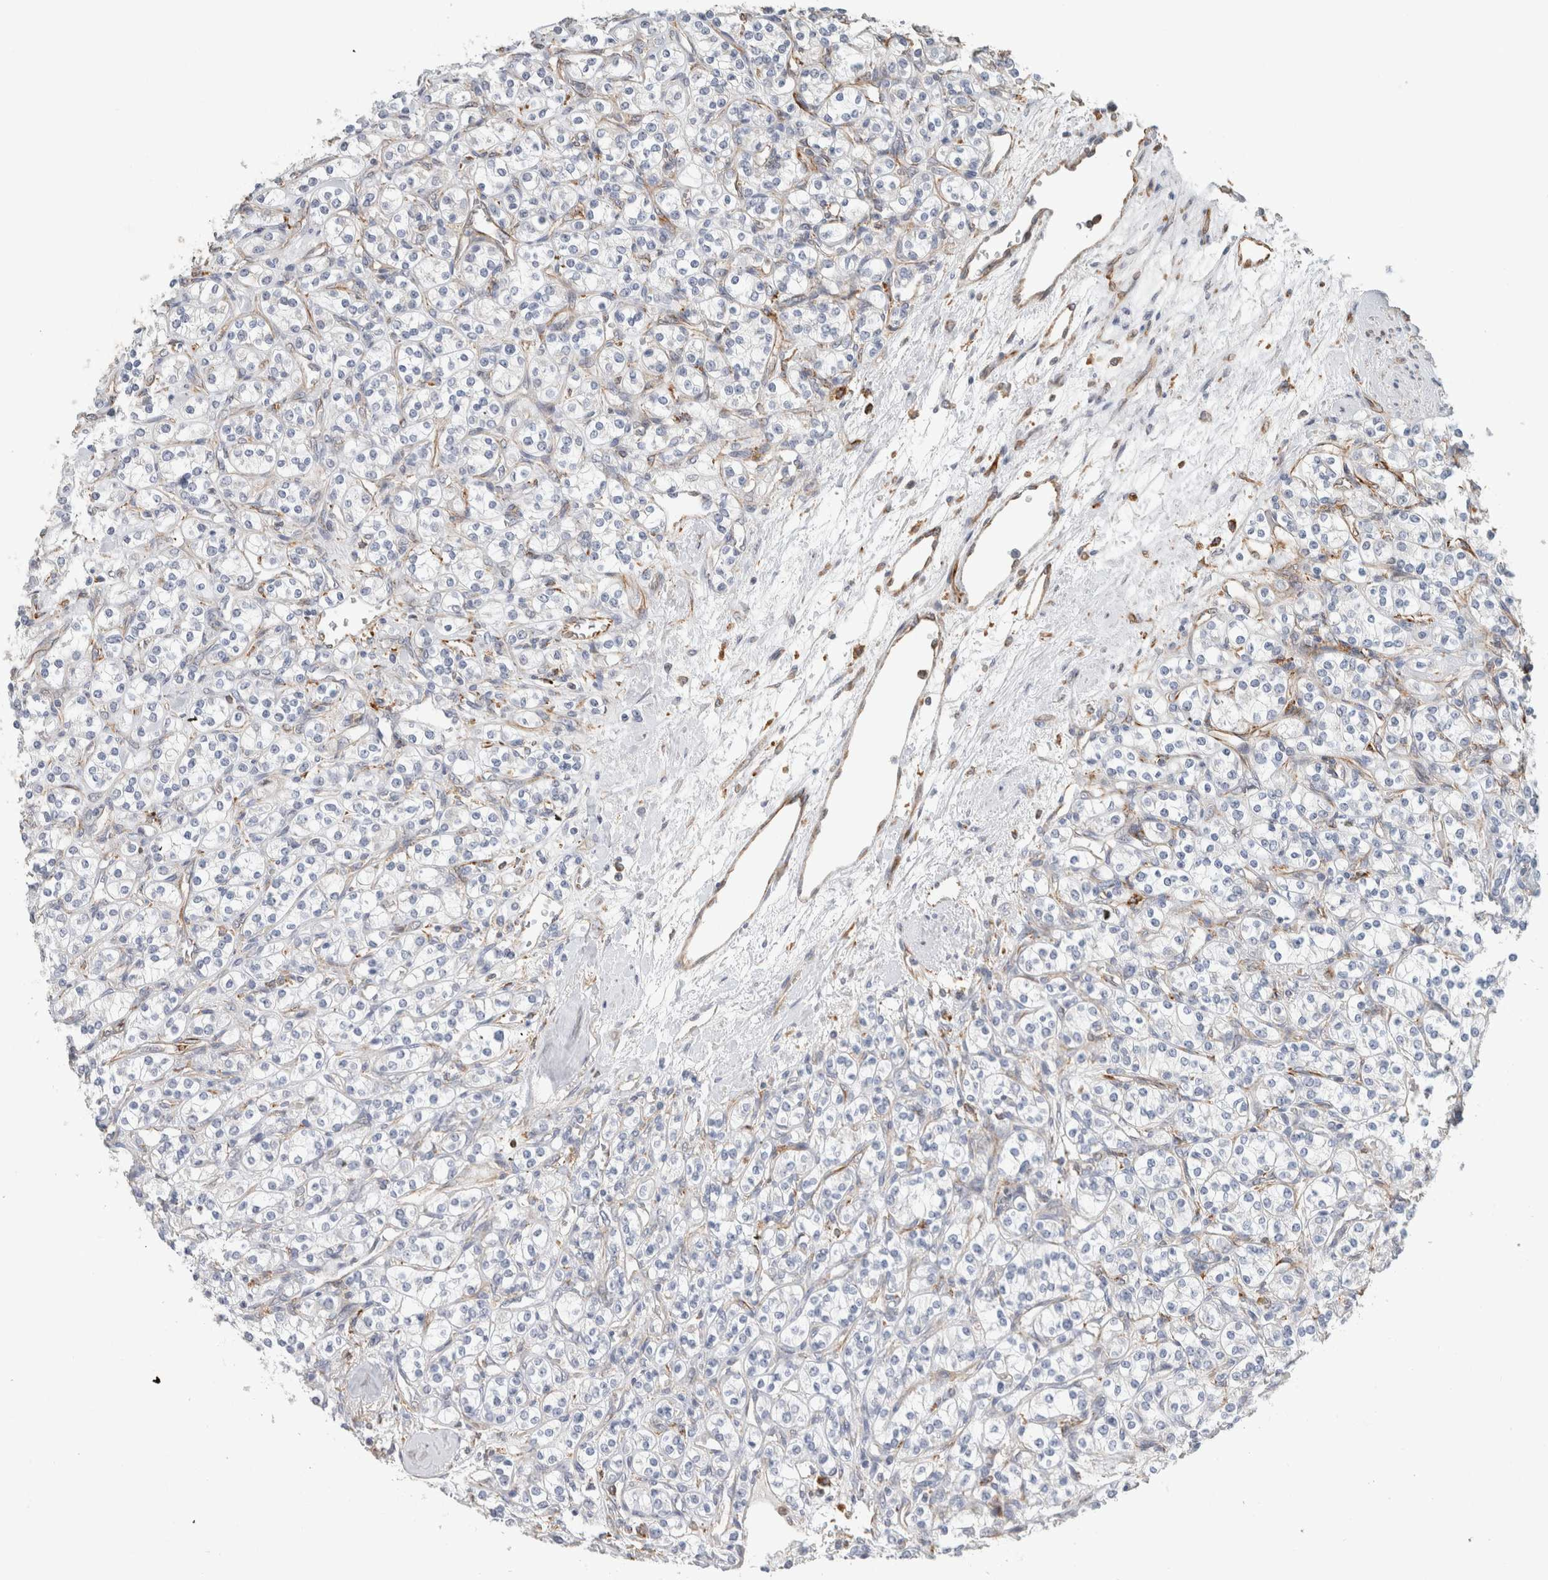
{"staining": {"intensity": "negative", "quantity": "none", "location": "none"}, "tissue": "renal cancer", "cell_type": "Tumor cells", "image_type": "cancer", "snomed": [{"axis": "morphology", "description": "Adenocarcinoma, NOS"}, {"axis": "topography", "description": "Kidney"}], "caption": "A high-resolution image shows IHC staining of renal cancer, which reveals no significant positivity in tumor cells.", "gene": "LY86", "patient": {"sex": "male", "age": 77}}